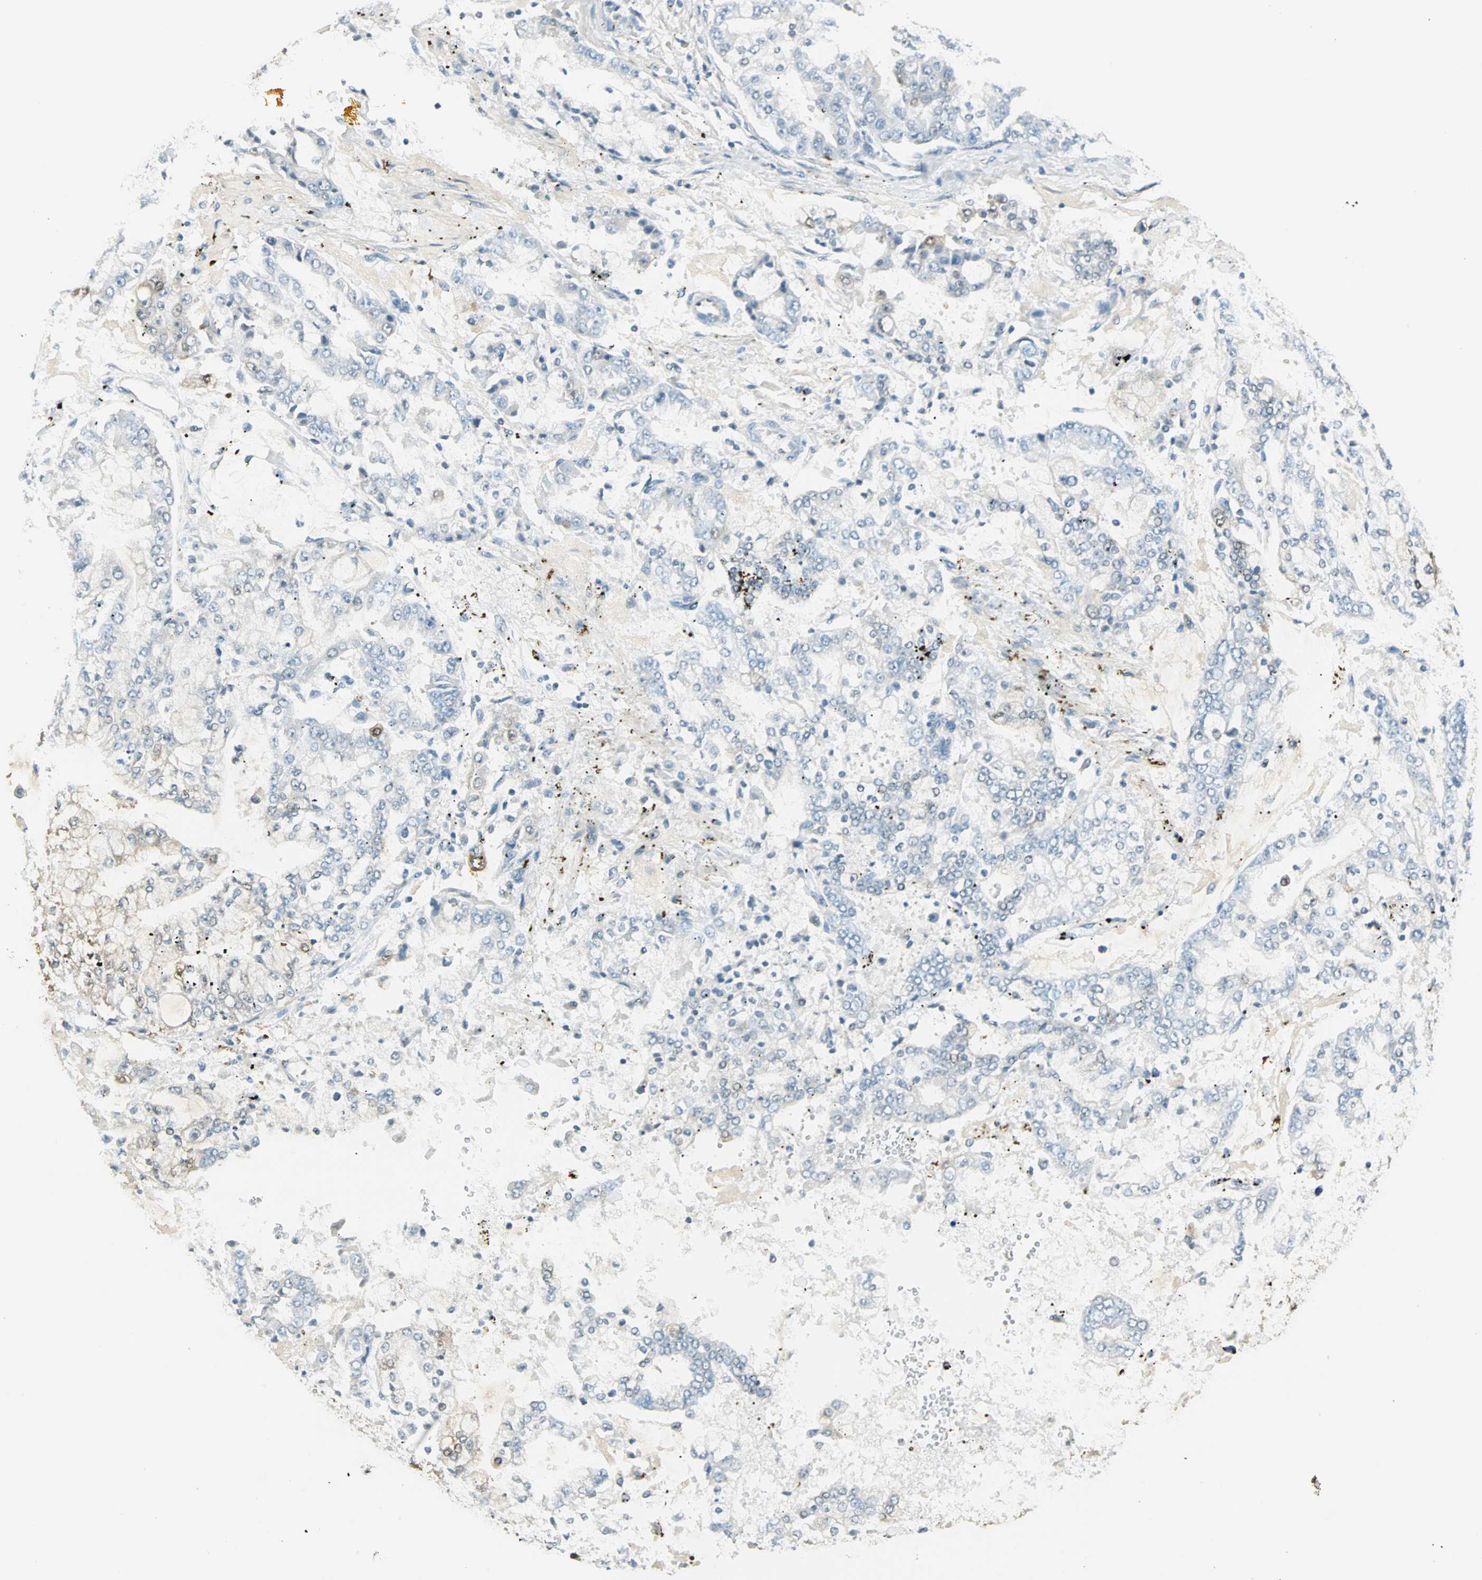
{"staining": {"intensity": "moderate", "quantity": "<25%", "location": "cytoplasmic/membranous,nuclear"}, "tissue": "stomach cancer", "cell_type": "Tumor cells", "image_type": "cancer", "snomed": [{"axis": "morphology", "description": "Adenocarcinoma, NOS"}, {"axis": "topography", "description": "Stomach"}], "caption": "A micrograph of human stomach adenocarcinoma stained for a protein demonstrates moderate cytoplasmic/membranous and nuclear brown staining in tumor cells. (DAB (3,3'-diaminobenzidine) IHC, brown staining for protein, blue staining for nuclei).", "gene": "S100A1", "patient": {"sex": "male", "age": 76}}